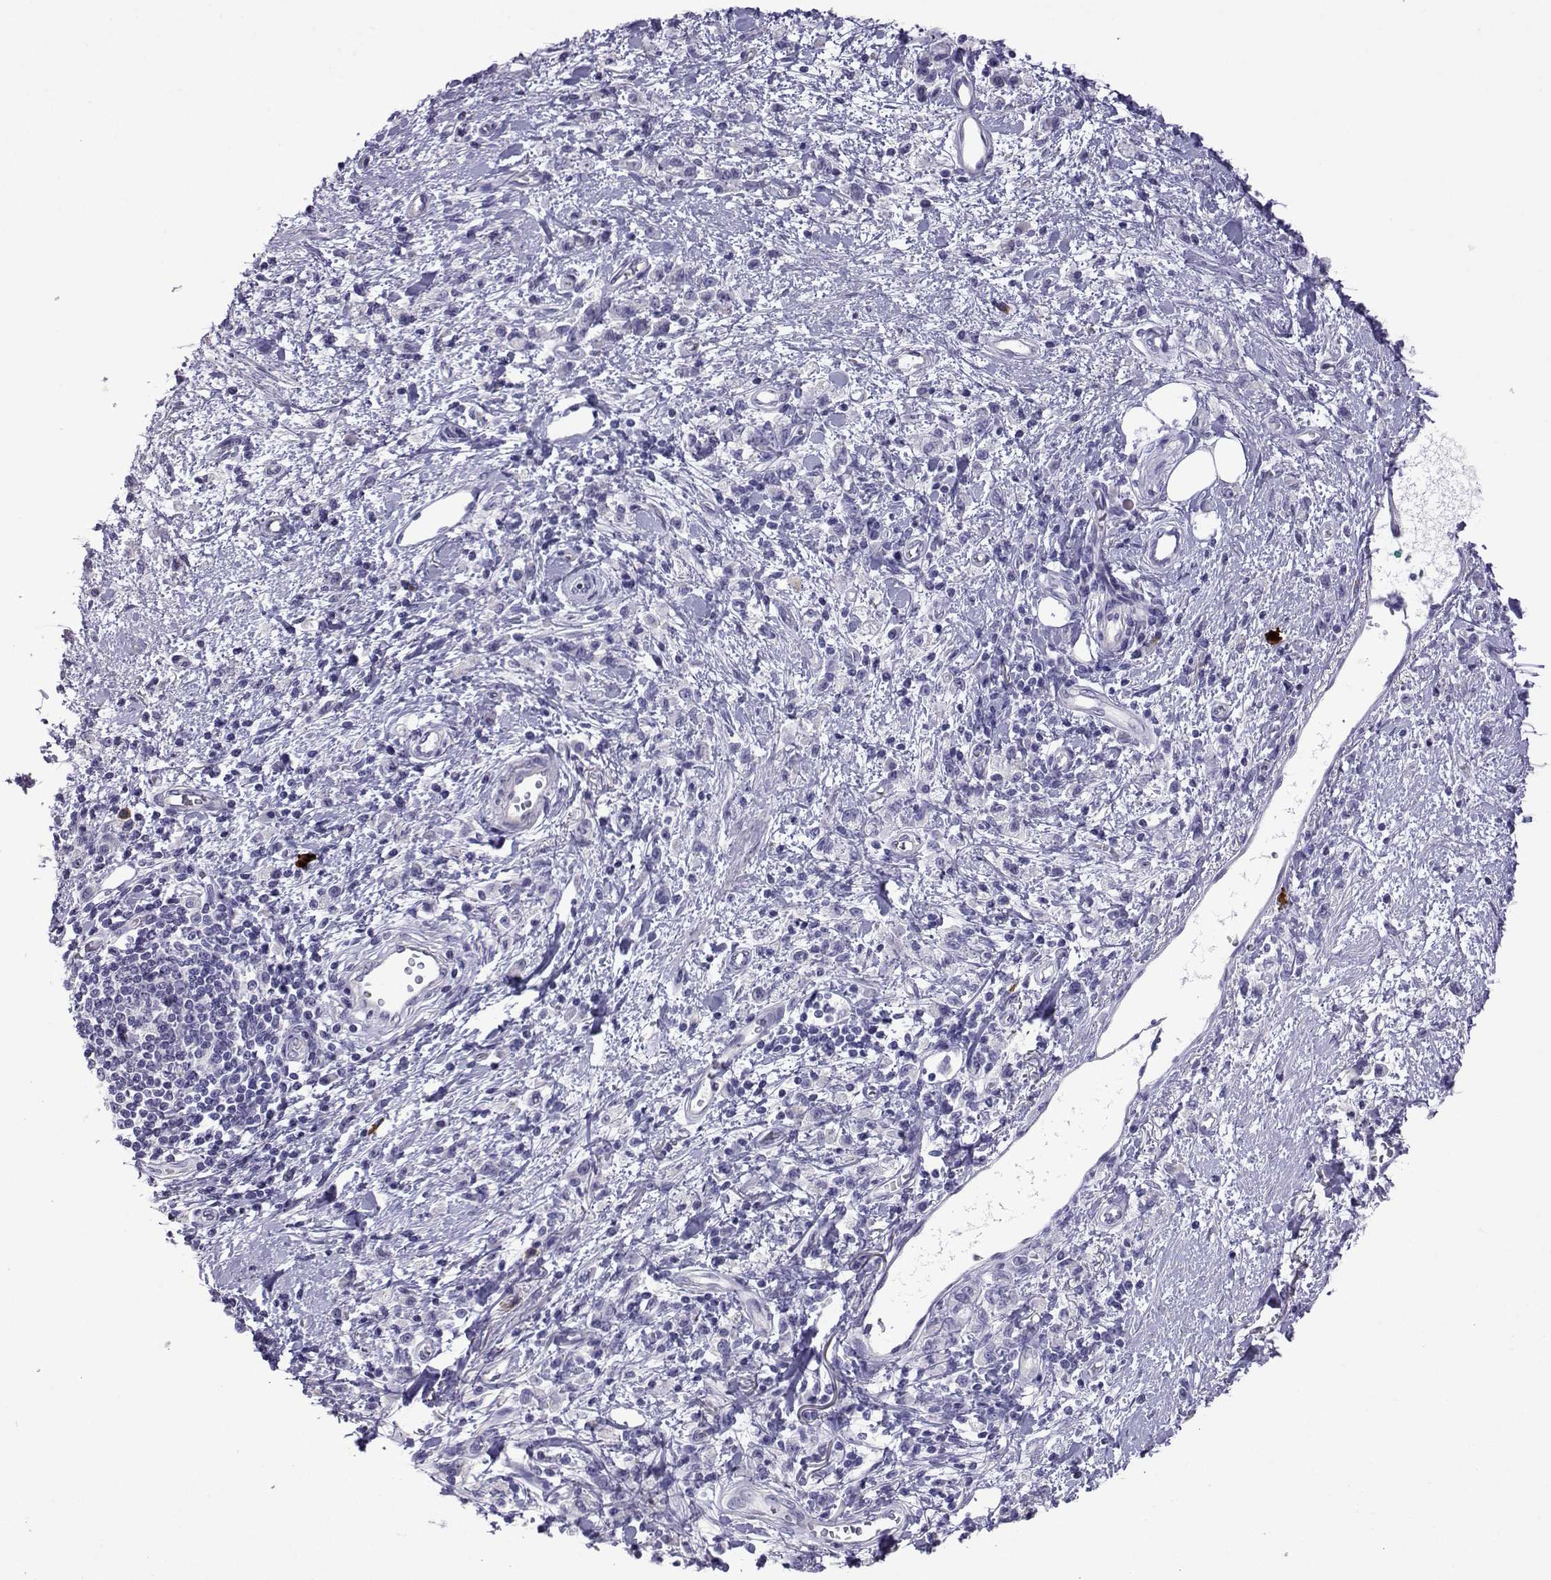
{"staining": {"intensity": "negative", "quantity": "none", "location": "none"}, "tissue": "stomach cancer", "cell_type": "Tumor cells", "image_type": "cancer", "snomed": [{"axis": "morphology", "description": "Adenocarcinoma, NOS"}, {"axis": "topography", "description": "Stomach"}], "caption": "IHC image of human stomach adenocarcinoma stained for a protein (brown), which demonstrates no expression in tumor cells. The staining is performed using DAB (3,3'-diaminobenzidine) brown chromogen with nuclei counter-stained in using hematoxylin.", "gene": "CFAP70", "patient": {"sex": "male", "age": 77}}